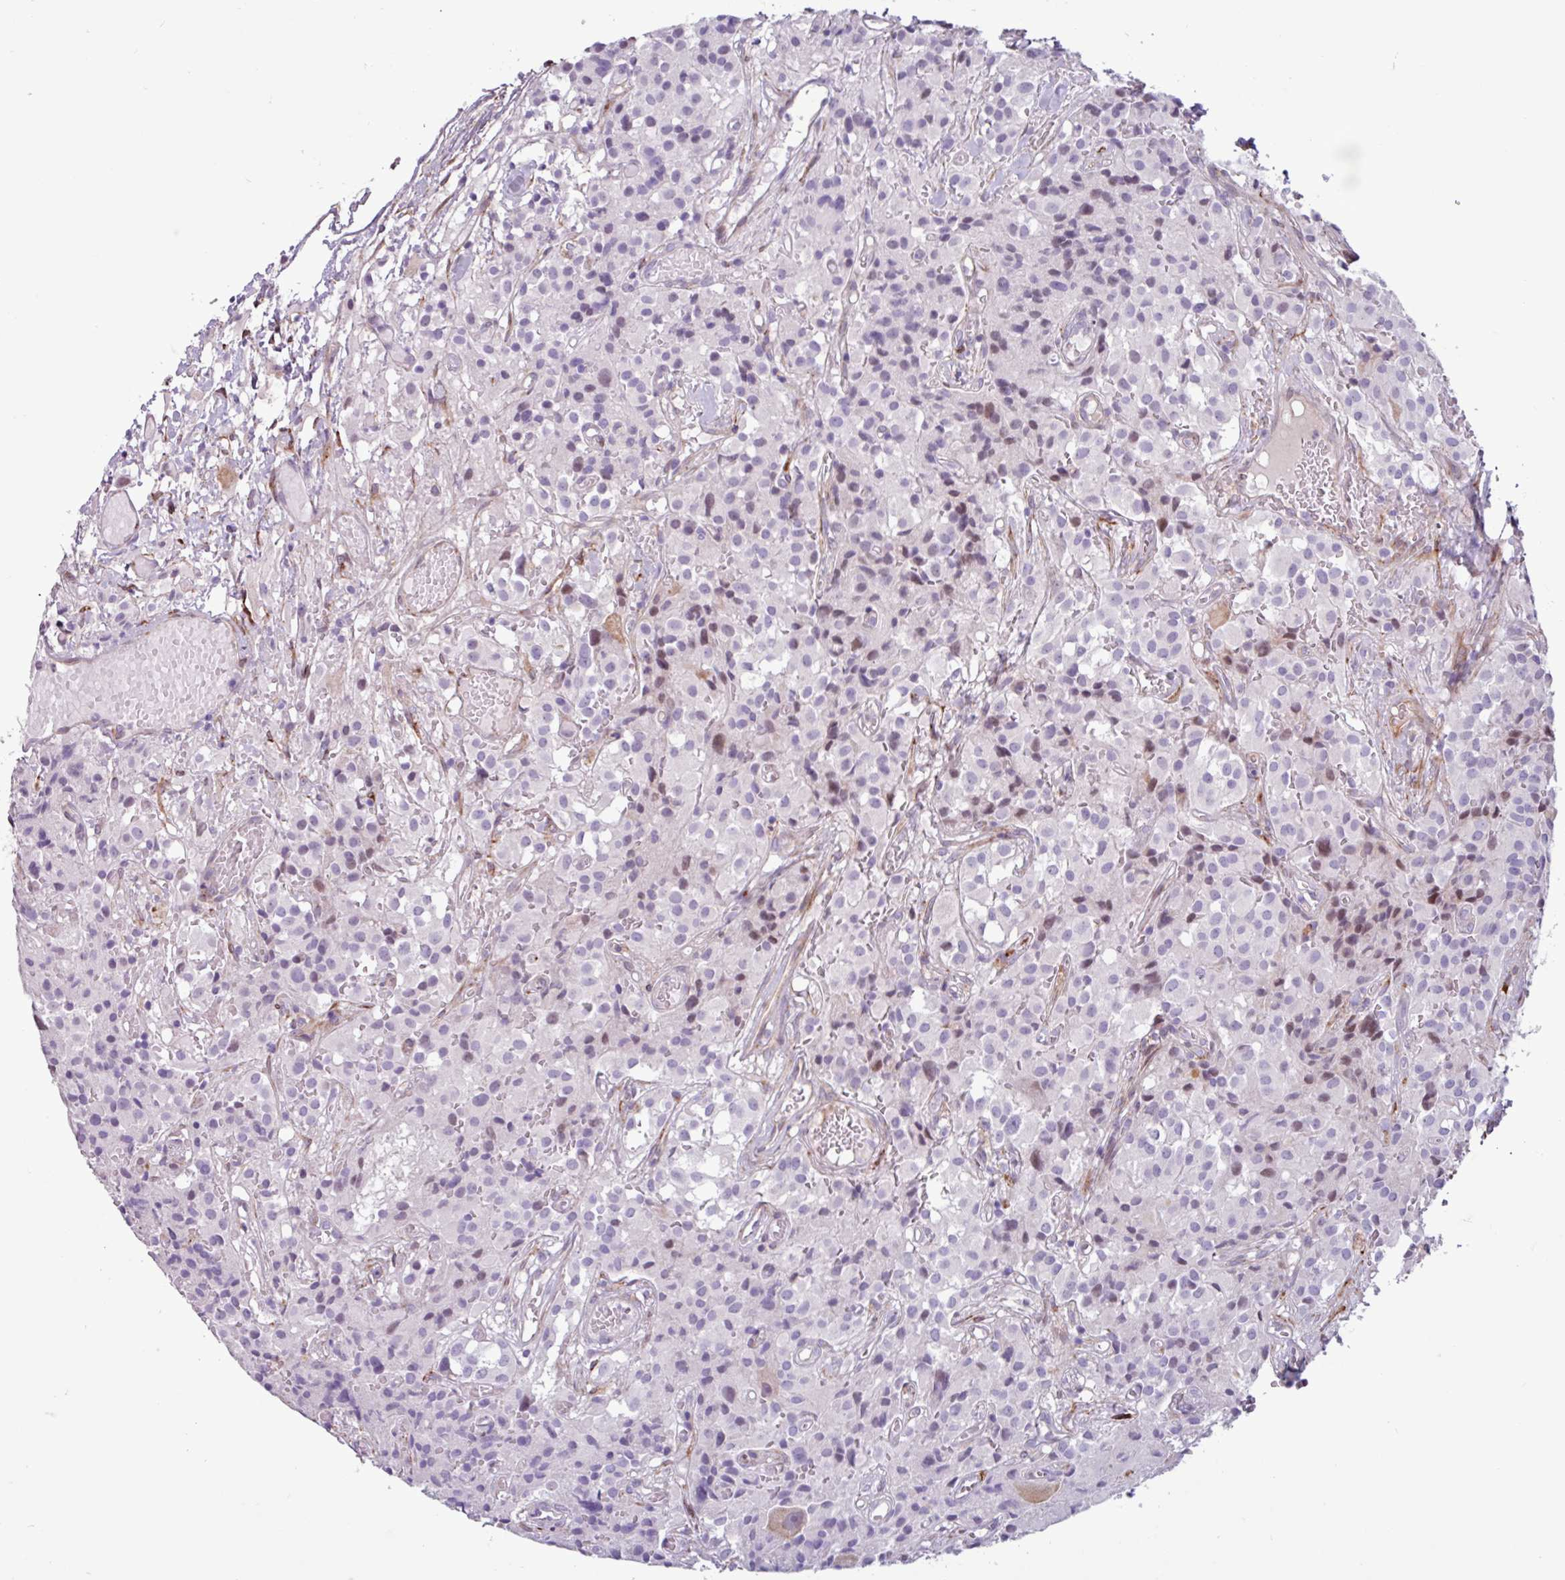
{"staining": {"intensity": "weak", "quantity": "<25%", "location": "nuclear"}, "tissue": "glioma", "cell_type": "Tumor cells", "image_type": "cancer", "snomed": [{"axis": "morphology", "description": "Glioma, malignant, Low grade"}, {"axis": "topography", "description": "Brain"}], "caption": "Glioma stained for a protein using IHC demonstrates no expression tumor cells.", "gene": "PPP1R35", "patient": {"sex": "male", "age": 42}}